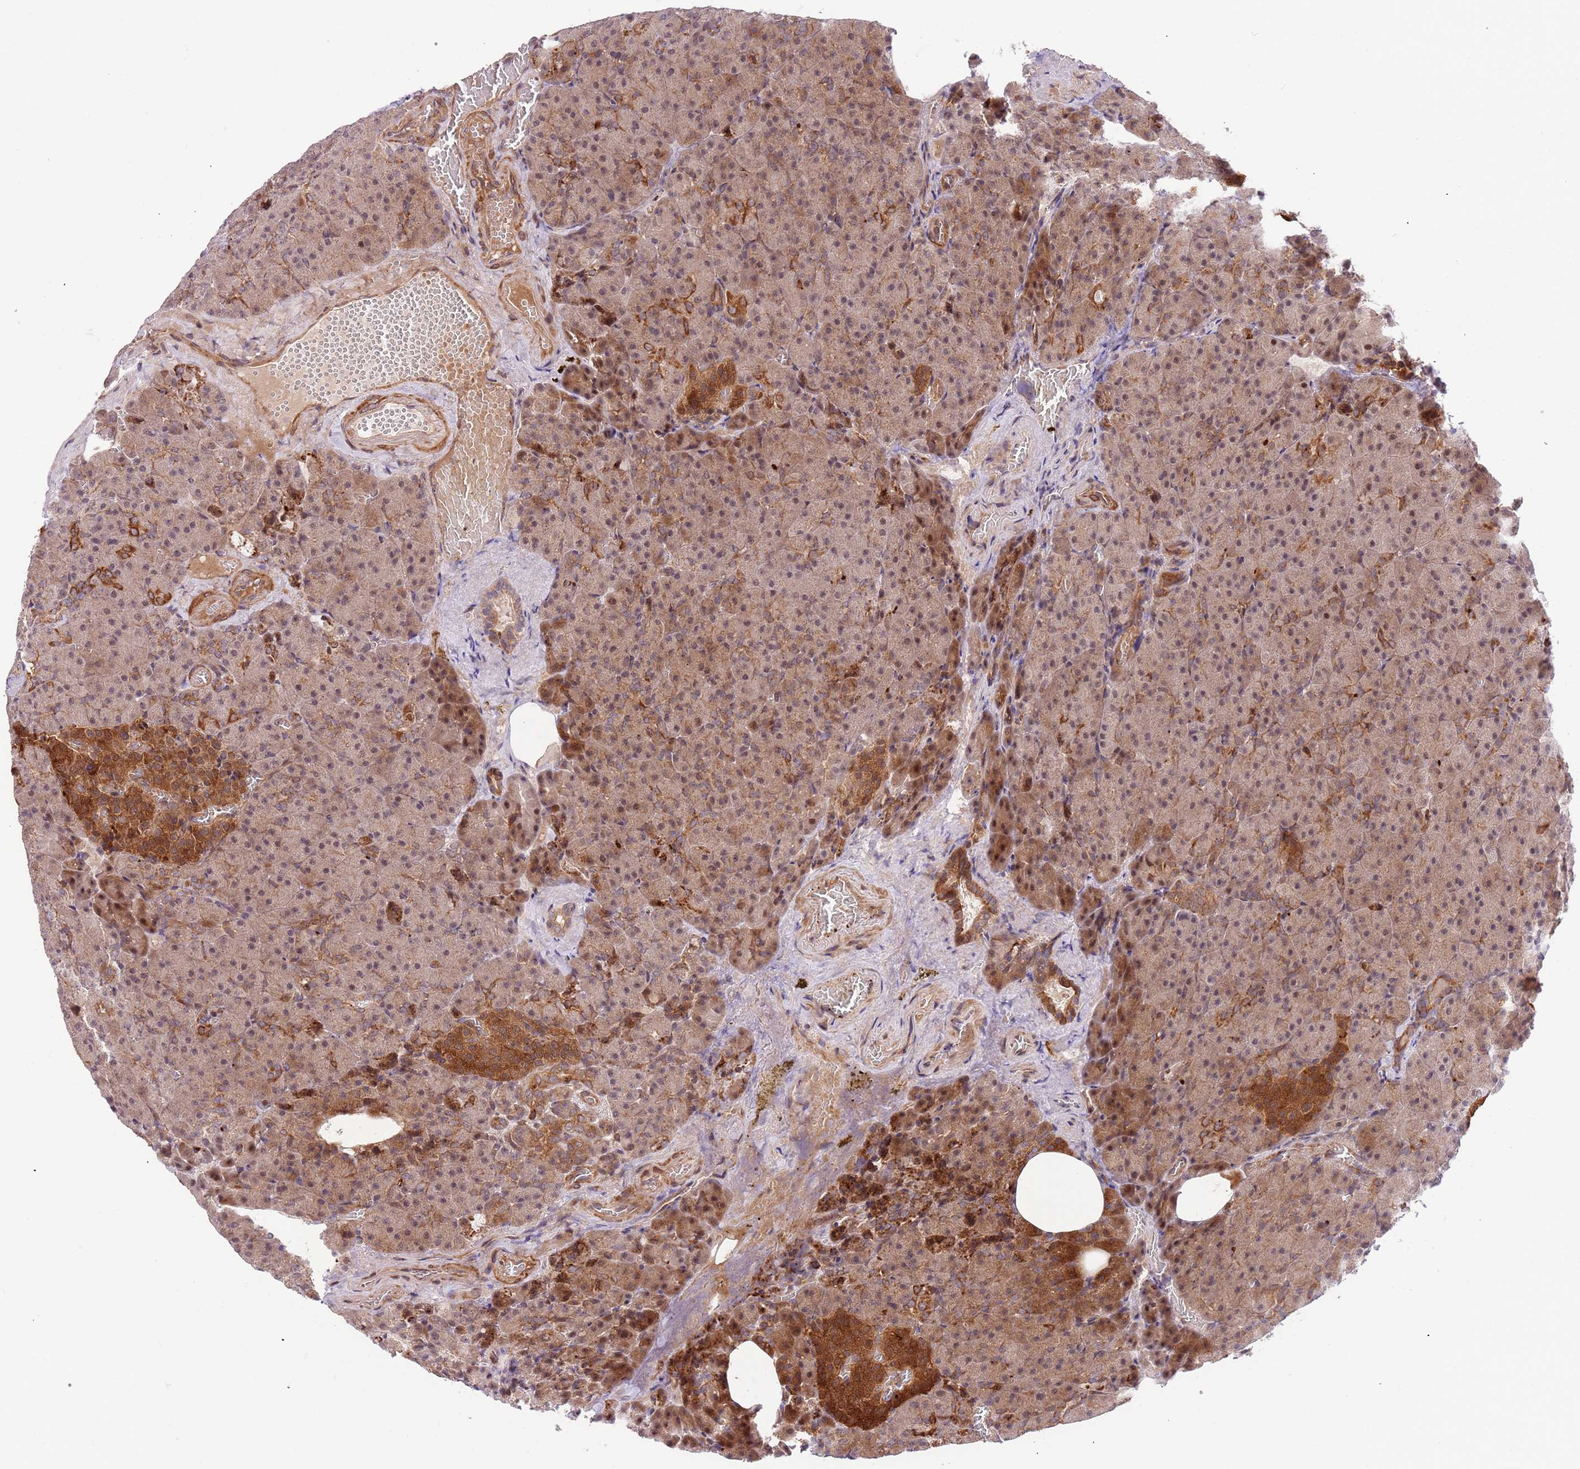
{"staining": {"intensity": "moderate", "quantity": "25%-75%", "location": "cytoplasmic/membranous,nuclear"}, "tissue": "pancreas", "cell_type": "Exocrine glandular cells", "image_type": "normal", "snomed": [{"axis": "morphology", "description": "Normal tissue, NOS"}, {"axis": "topography", "description": "Pancreas"}], "caption": "A medium amount of moderate cytoplasmic/membranous,nuclear staining is seen in approximately 25%-75% of exocrine glandular cells in unremarkable pancreas.", "gene": "HAUS3", "patient": {"sex": "female", "age": 74}}